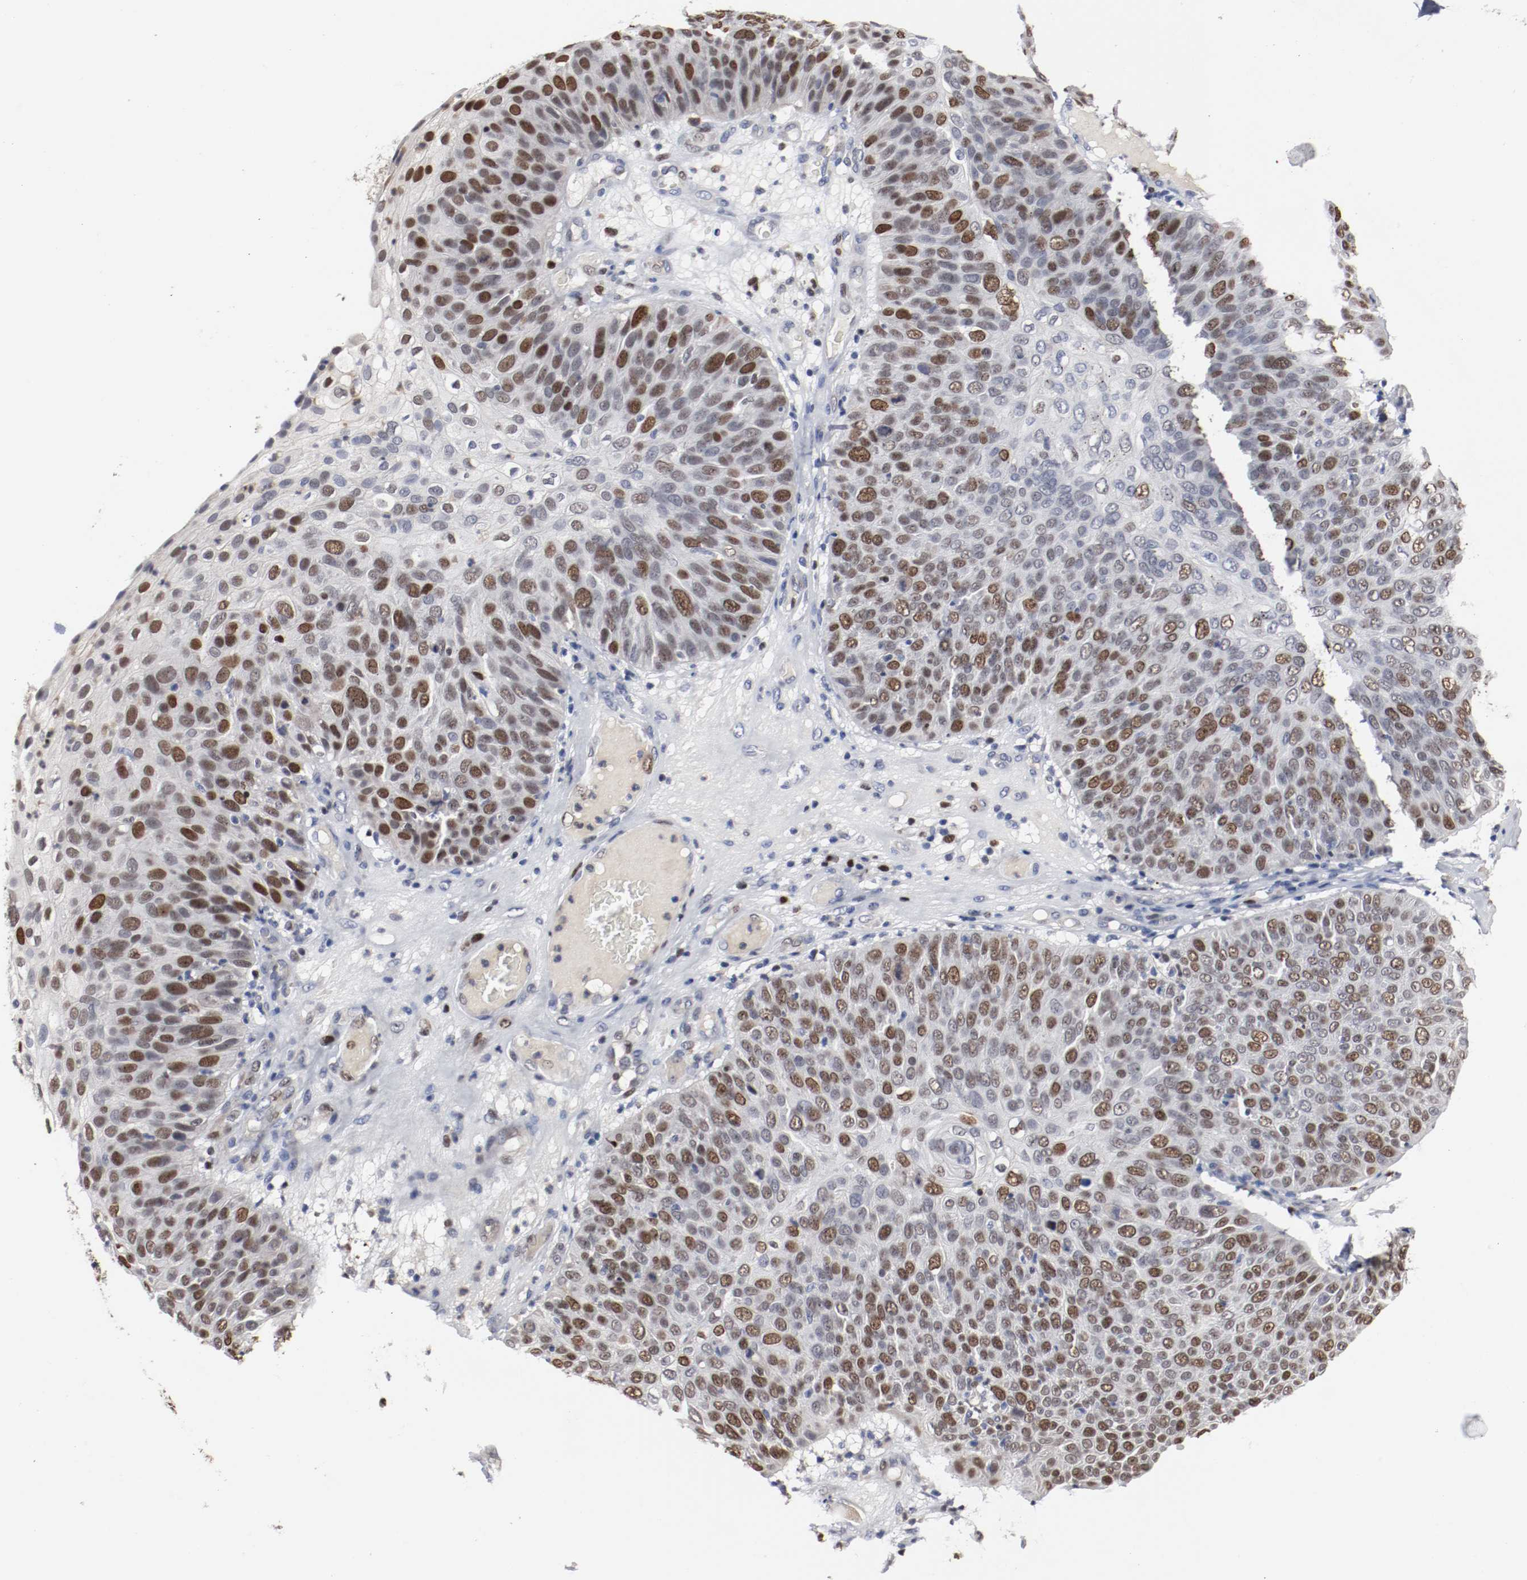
{"staining": {"intensity": "moderate", "quantity": "25%-75%", "location": "nuclear"}, "tissue": "skin cancer", "cell_type": "Tumor cells", "image_type": "cancer", "snomed": [{"axis": "morphology", "description": "Squamous cell carcinoma, NOS"}, {"axis": "topography", "description": "Skin"}], "caption": "An immunohistochemistry (IHC) micrograph of tumor tissue is shown. Protein staining in brown highlights moderate nuclear positivity in skin cancer within tumor cells.", "gene": "MCM6", "patient": {"sex": "male", "age": 87}}